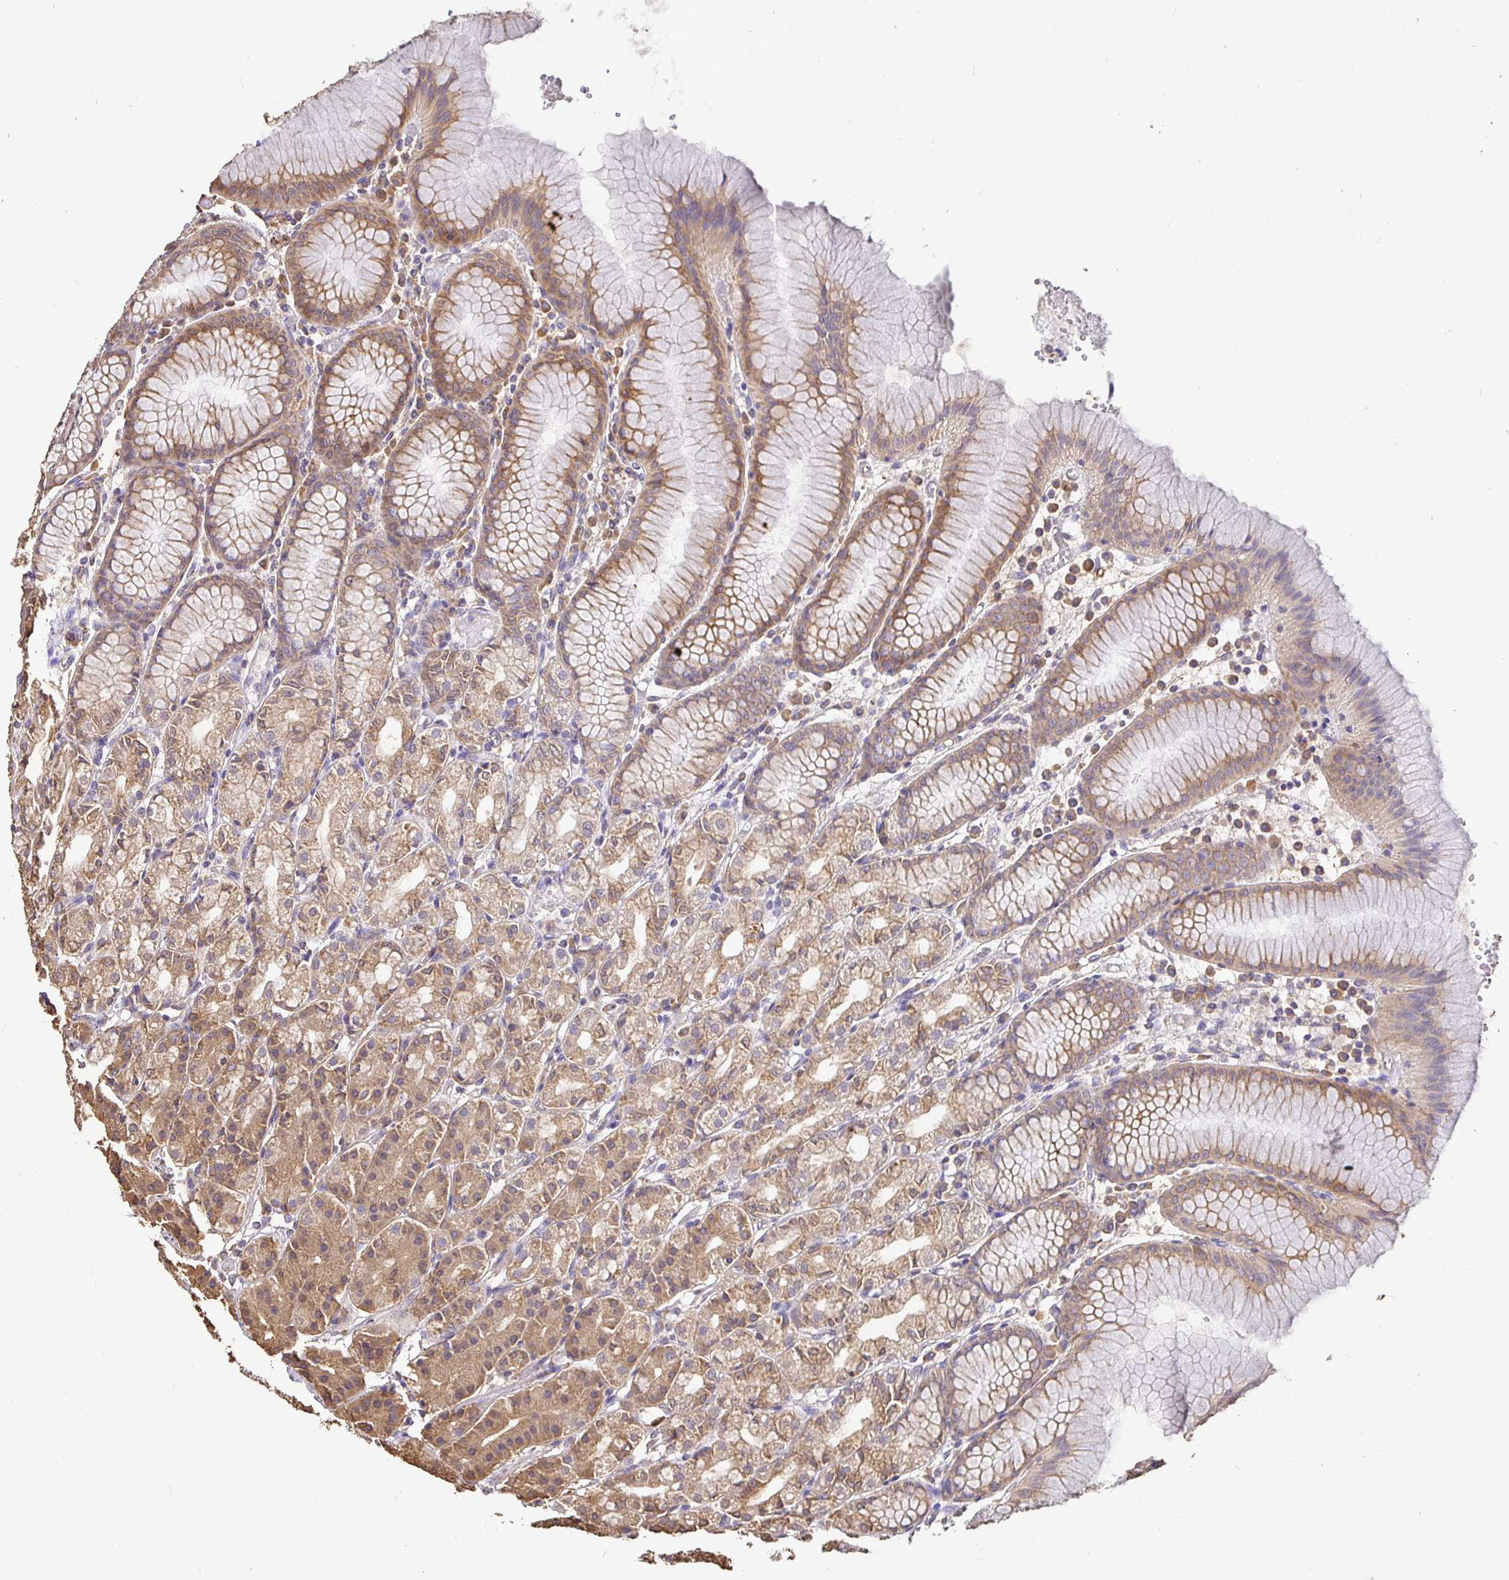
{"staining": {"intensity": "moderate", "quantity": ">75%", "location": "cytoplasmic/membranous"}, "tissue": "stomach", "cell_type": "Glandular cells", "image_type": "normal", "snomed": [{"axis": "morphology", "description": "Normal tissue, NOS"}, {"axis": "topography", "description": "Stomach"}], "caption": "Immunohistochemistry of normal stomach shows medium levels of moderate cytoplasmic/membranous positivity in approximately >75% of glandular cells.", "gene": "MAPK8IP3", "patient": {"sex": "female", "age": 57}}